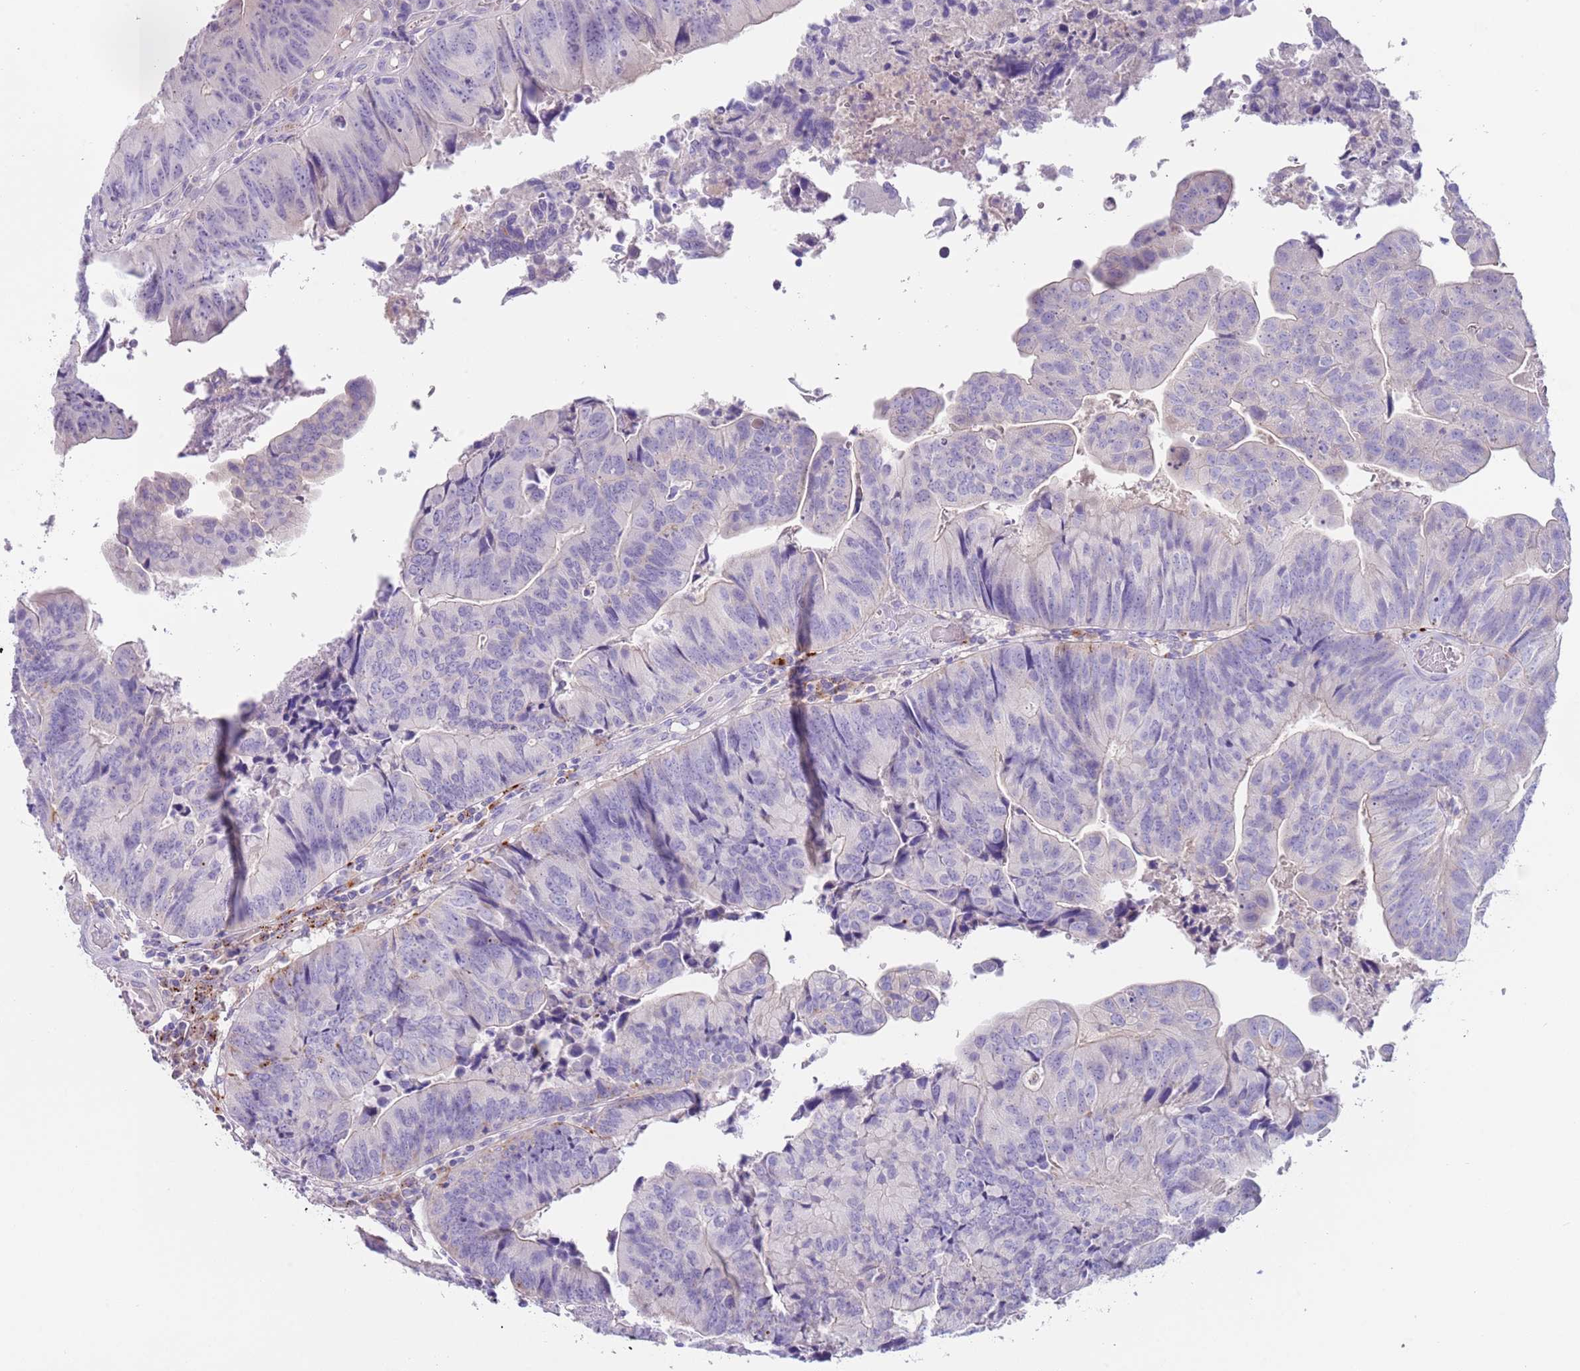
{"staining": {"intensity": "negative", "quantity": "none", "location": "none"}, "tissue": "colorectal cancer", "cell_type": "Tumor cells", "image_type": "cancer", "snomed": [{"axis": "morphology", "description": "Adenocarcinoma, NOS"}, {"axis": "topography", "description": "Colon"}], "caption": "Protein analysis of colorectal cancer exhibits no significant positivity in tumor cells. (Immunohistochemistry (ihc), brightfield microscopy, high magnification).", "gene": "LRRN3", "patient": {"sex": "female", "age": 67}}